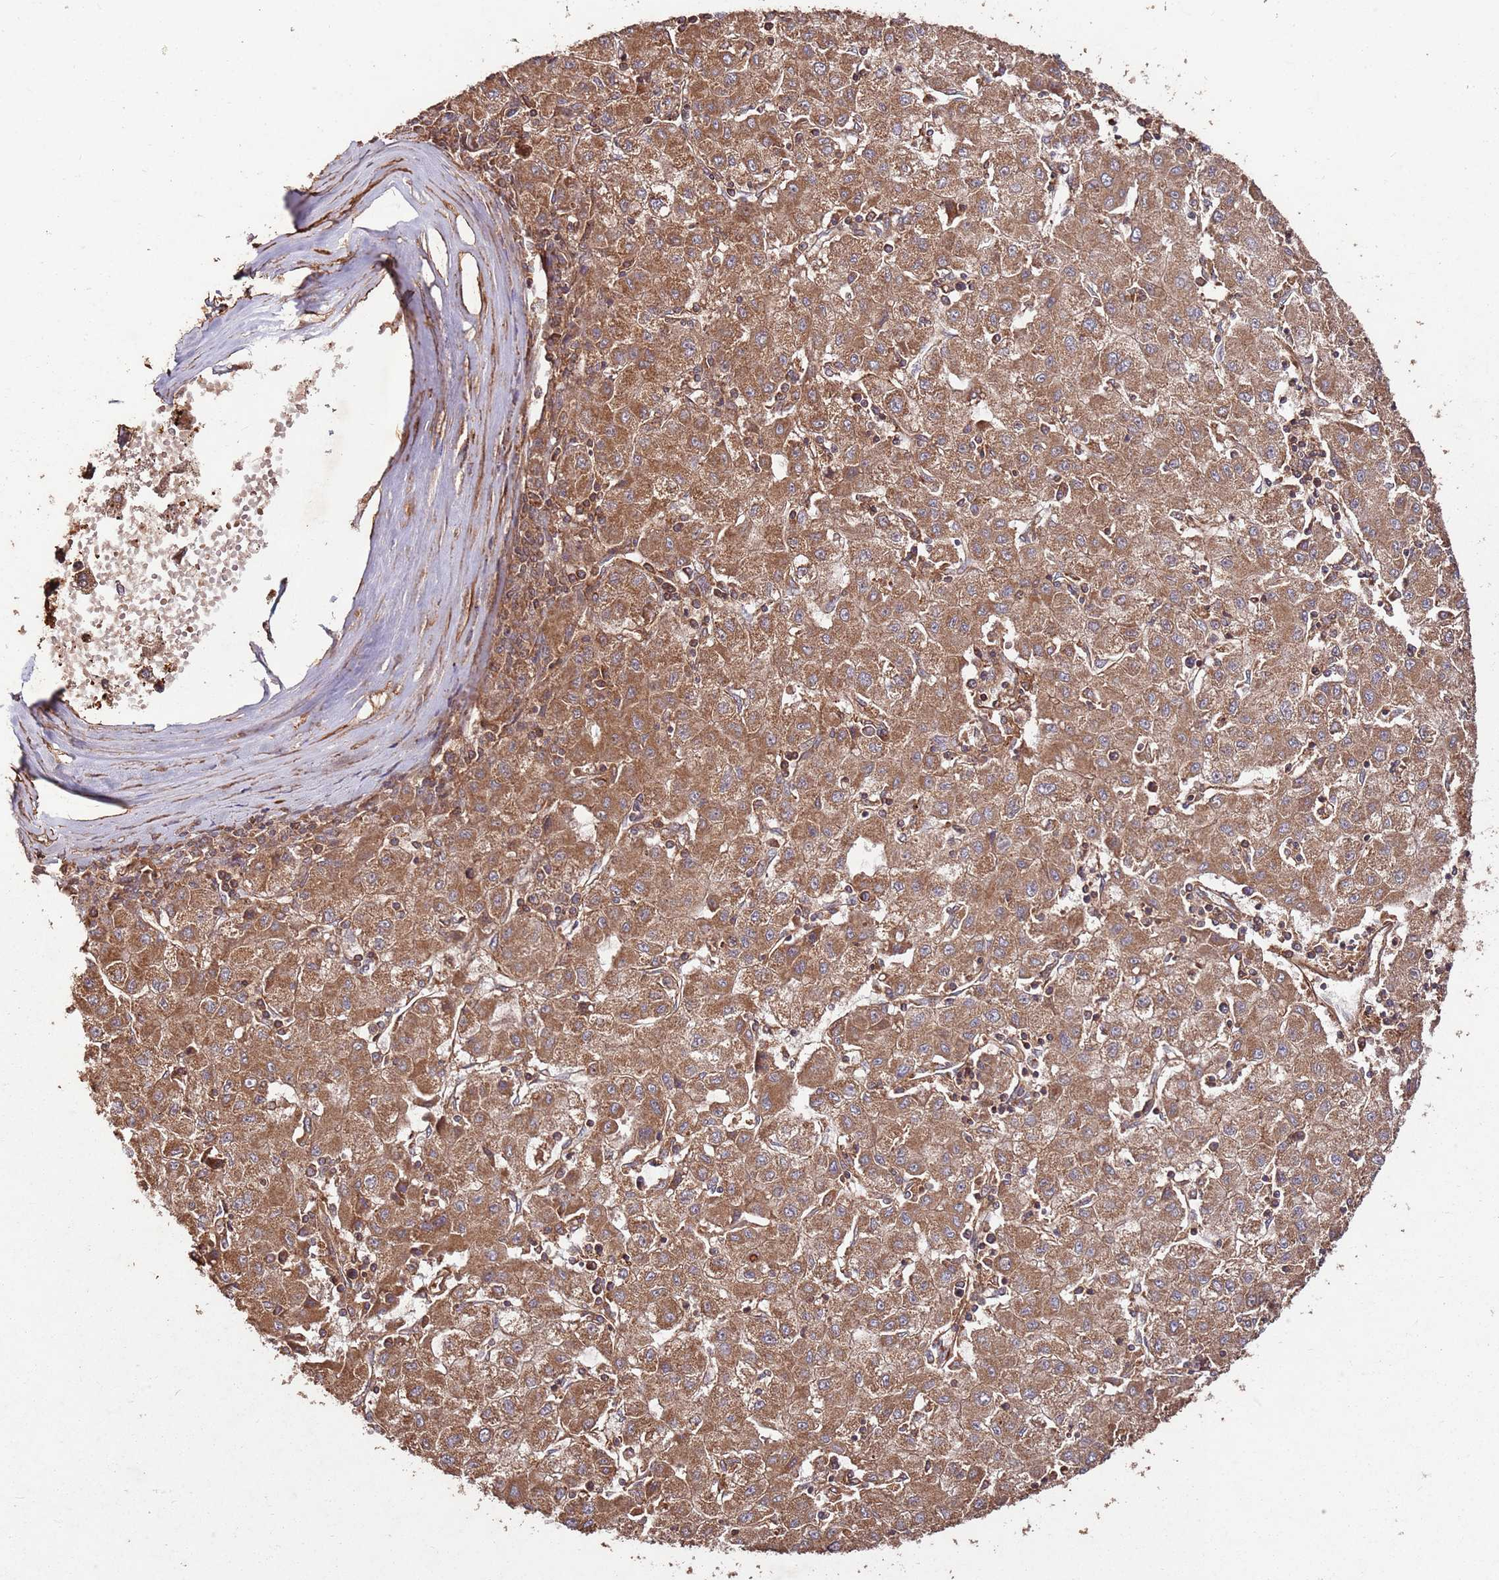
{"staining": {"intensity": "moderate", "quantity": ">75%", "location": "cytoplasmic/membranous"}, "tissue": "liver cancer", "cell_type": "Tumor cells", "image_type": "cancer", "snomed": [{"axis": "morphology", "description": "Carcinoma, Hepatocellular, NOS"}, {"axis": "topography", "description": "Liver"}], "caption": "Moderate cytoplasmic/membranous staining is appreciated in about >75% of tumor cells in liver cancer (hepatocellular carcinoma).", "gene": "FAM186A", "patient": {"sex": "male", "age": 72}}